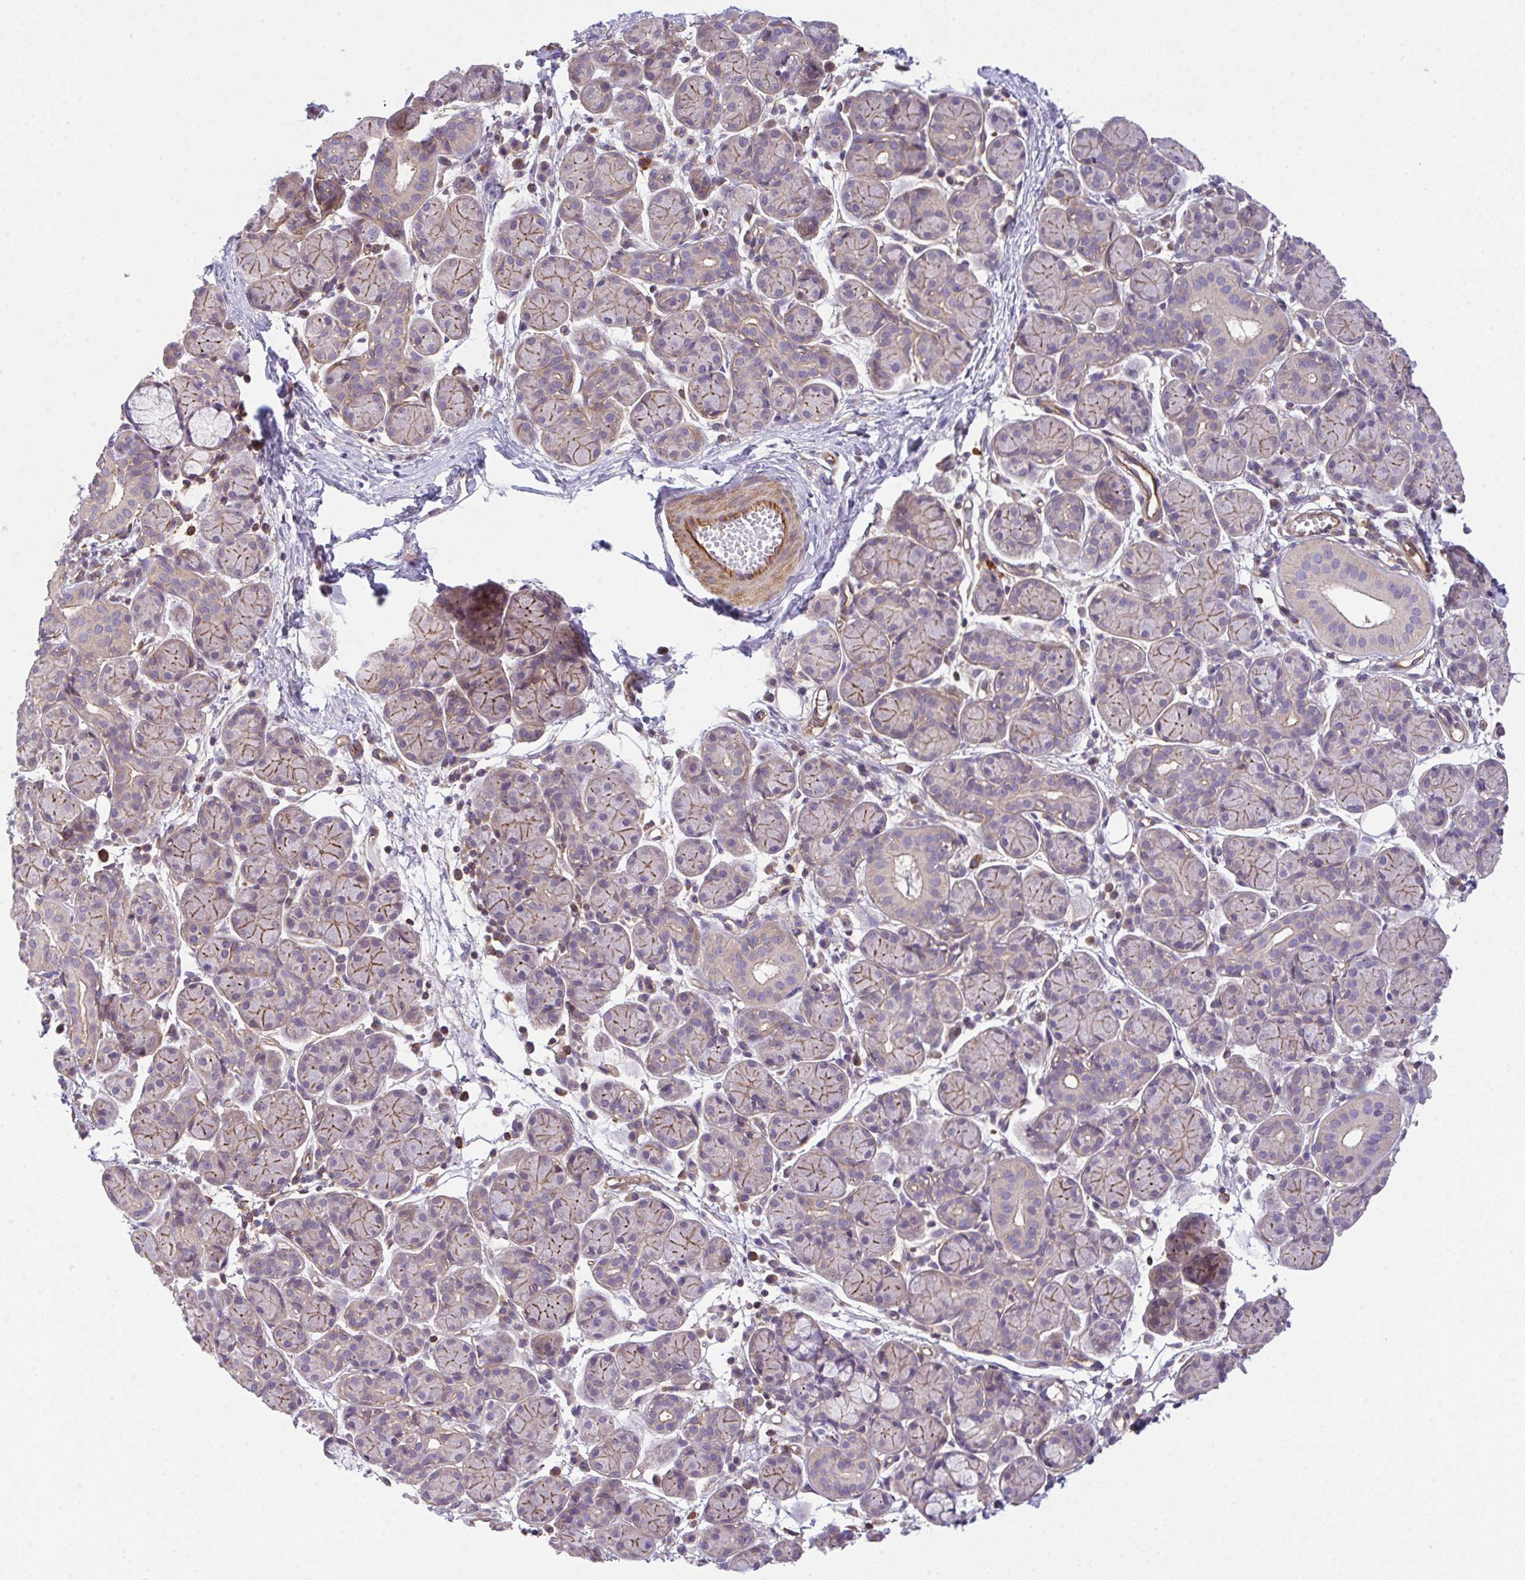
{"staining": {"intensity": "moderate", "quantity": "<25%", "location": "cytoplasmic/membranous"}, "tissue": "salivary gland", "cell_type": "Glandular cells", "image_type": "normal", "snomed": [{"axis": "morphology", "description": "Normal tissue, NOS"}, {"axis": "morphology", "description": "Inflammation, NOS"}, {"axis": "topography", "description": "Lymph node"}, {"axis": "topography", "description": "Salivary gland"}], "caption": "DAB immunohistochemical staining of benign human salivary gland displays moderate cytoplasmic/membranous protein positivity in approximately <25% of glandular cells. (DAB (3,3'-diaminobenzidine) IHC, brown staining for protein, blue staining for nuclei).", "gene": "TMEM229A", "patient": {"sex": "male", "age": 3}}